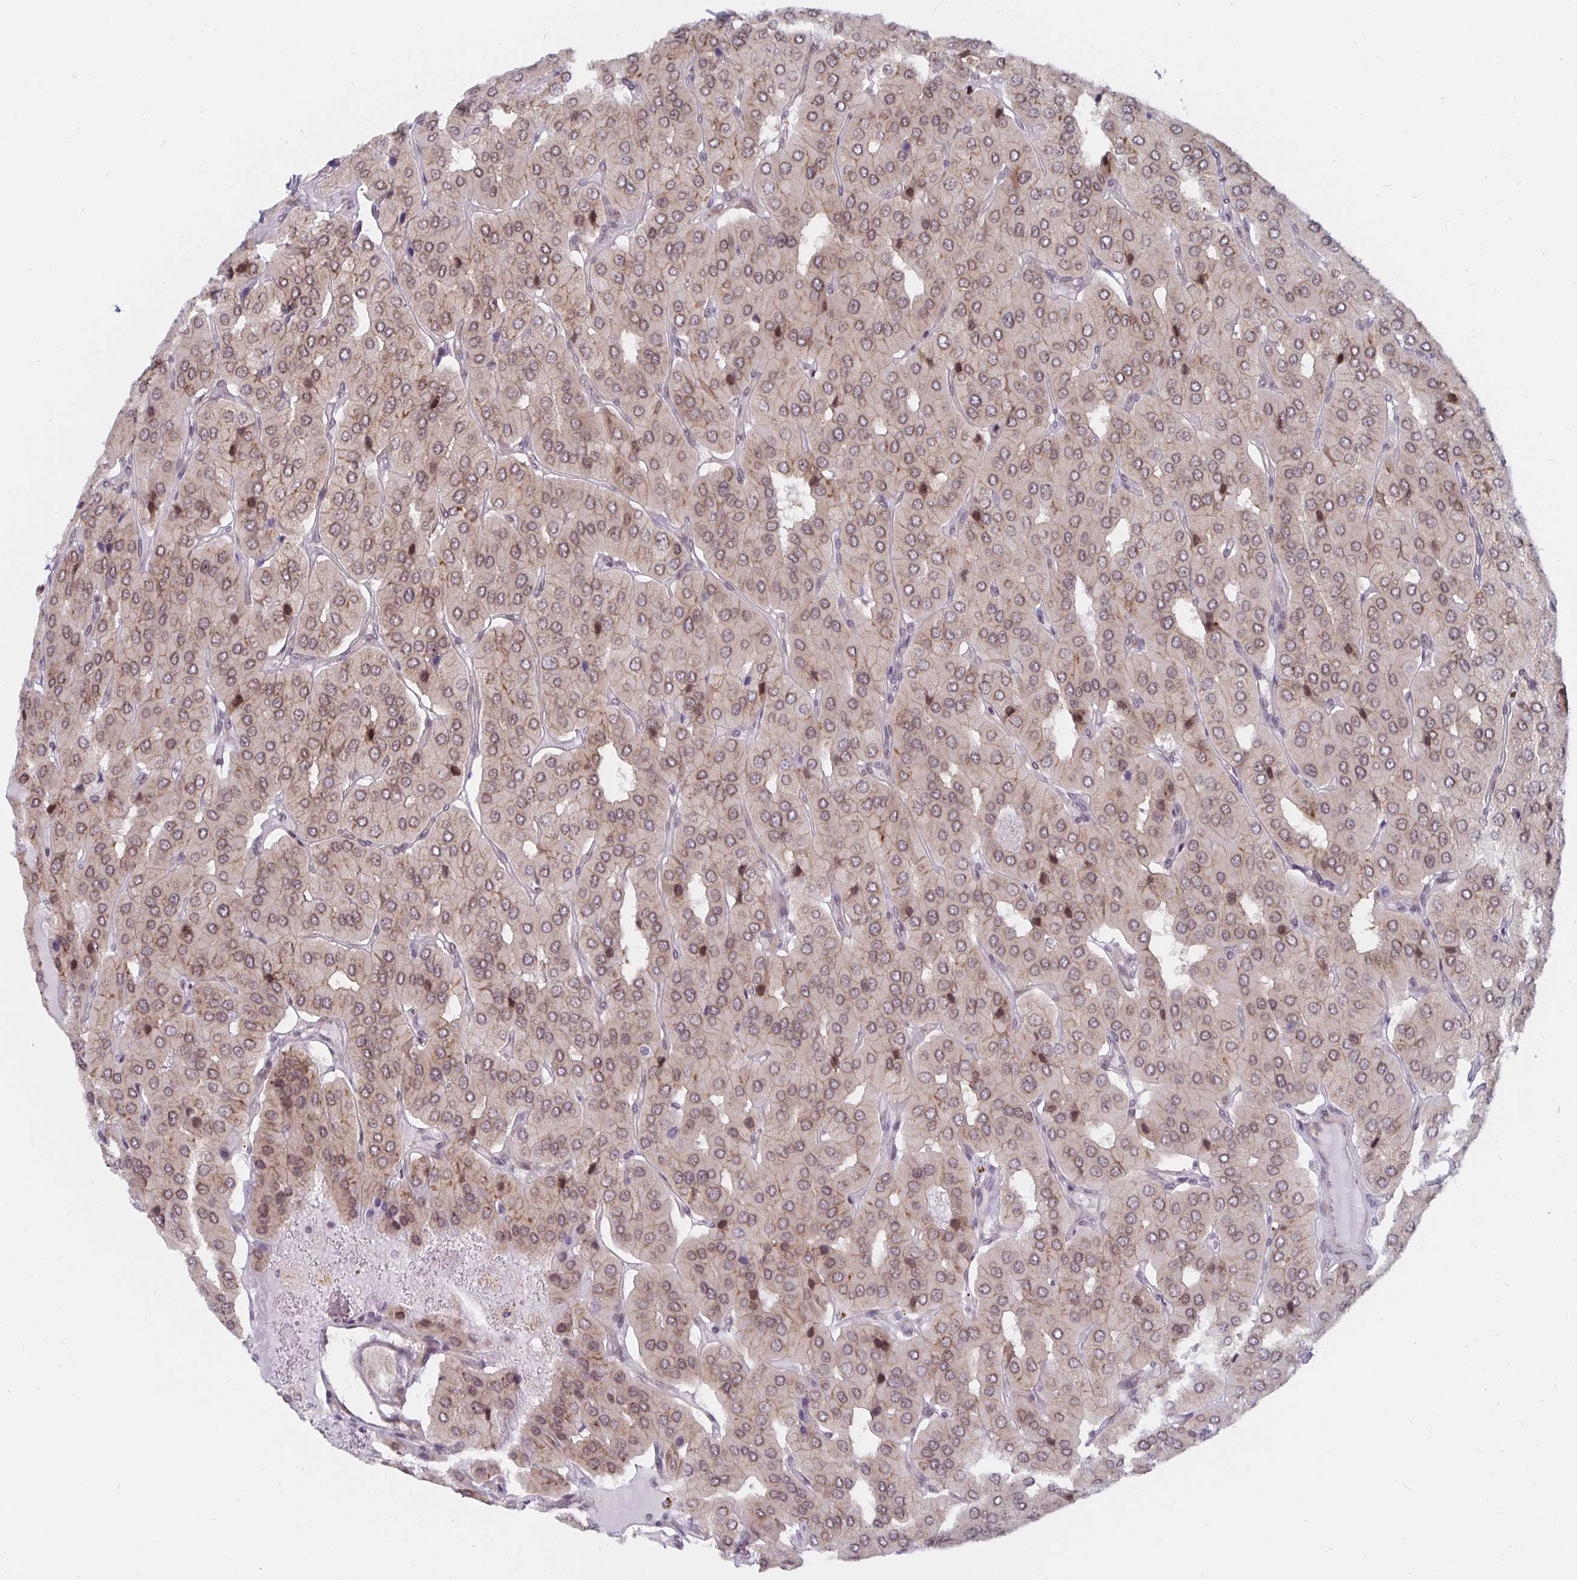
{"staining": {"intensity": "moderate", "quantity": "<25%", "location": "nuclear"}, "tissue": "parathyroid gland", "cell_type": "Glandular cells", "image_type": "normal", "snomed": [{"axis": "morphology", "description": "Normal tissue, NOS"}, {"axis": "morphology", "description": "Adenoma, NOS"}, {"axis": "topography", "description": "Parathyroid gland"}], "caption": "Moderate nuclear expression is present in approximately <25% of glandular cells in unremarkable parathyroid gland.", "gene": "PDAP1", "patient": {"sex": "female", "age": 86}}